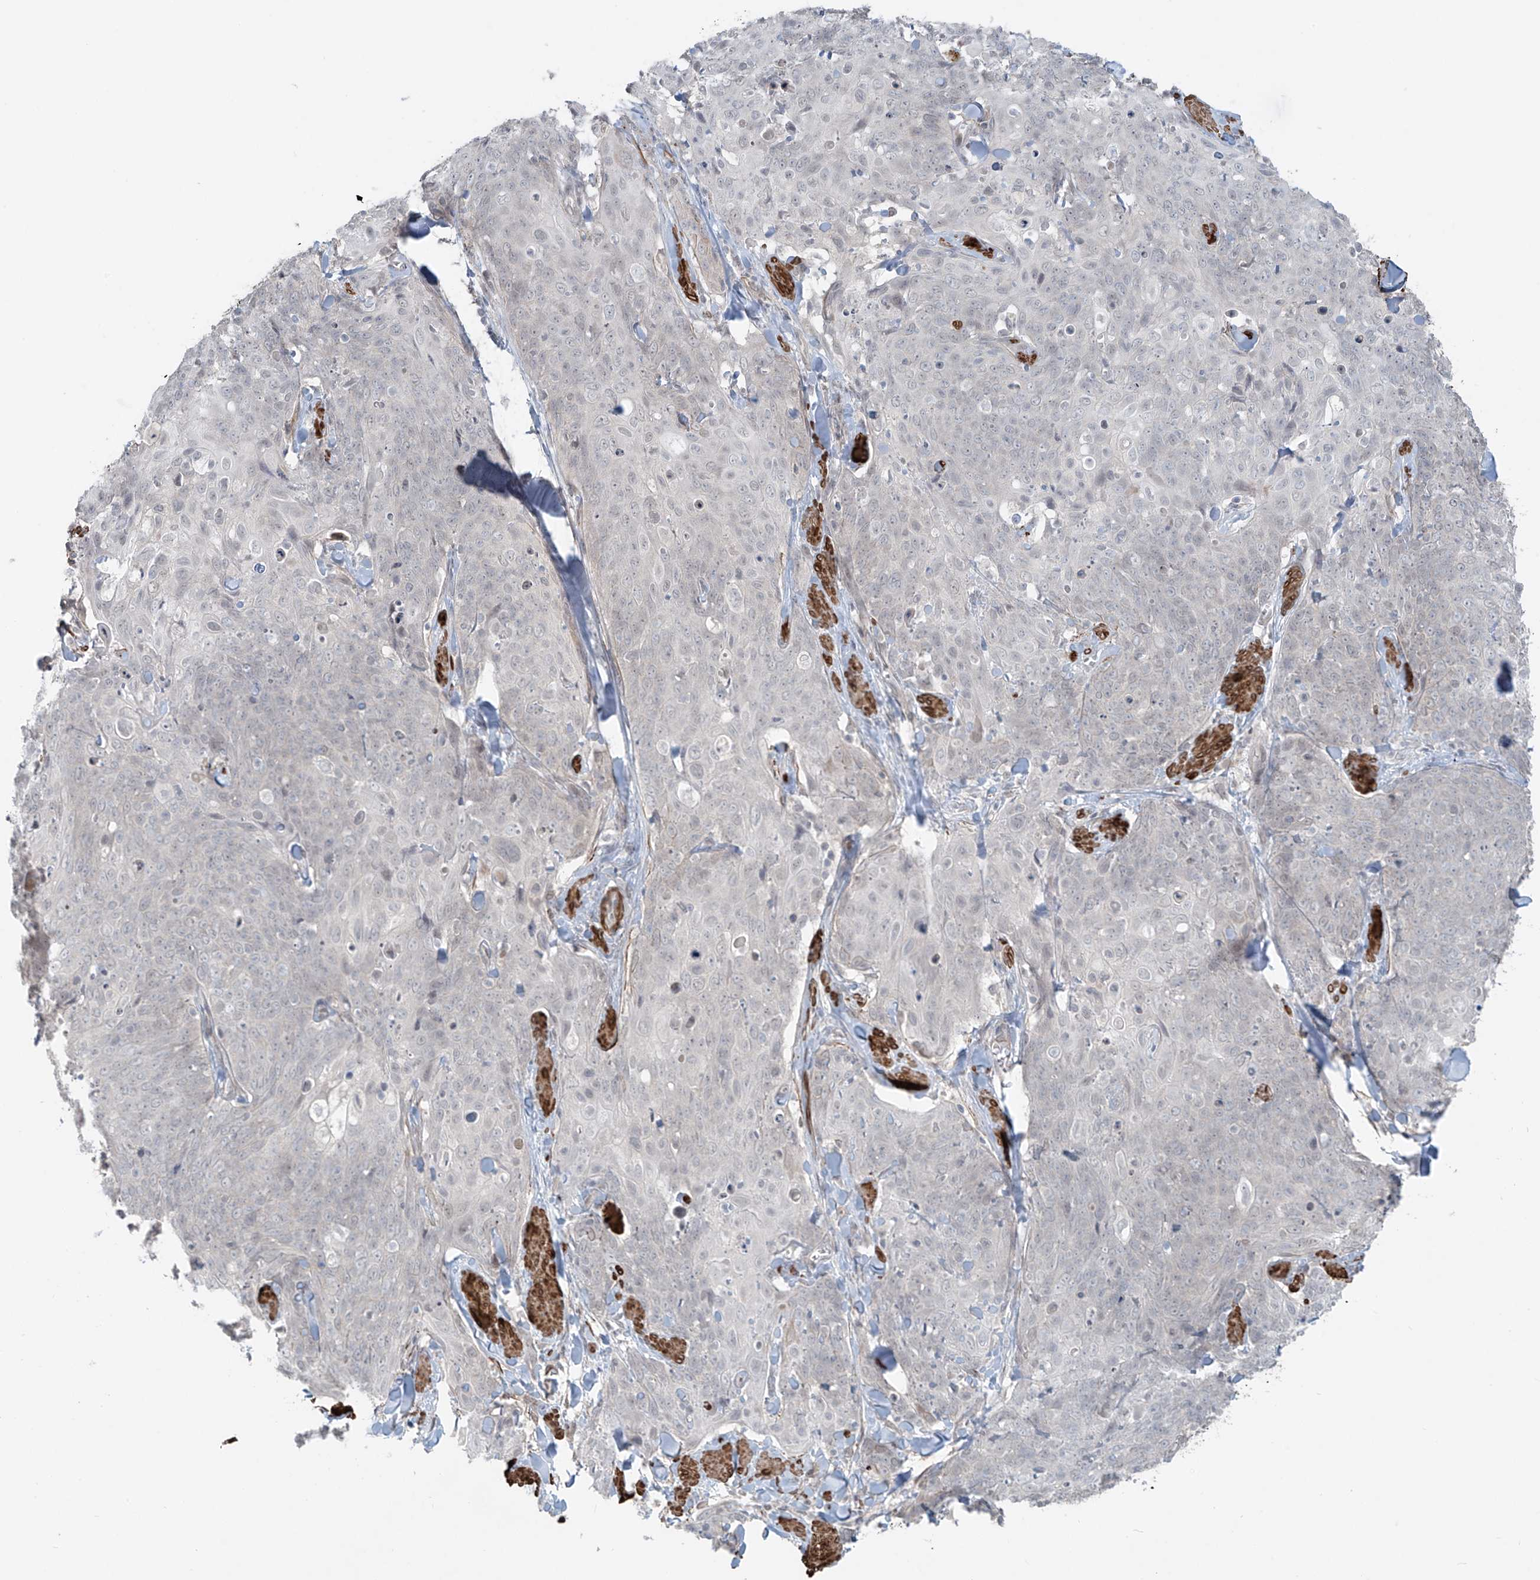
{"staining": {"intensity": "negative", "quantity": "none", "location": "none"}, "tissue": "skin cancer", "cell_type": "Tumor cells", "image_type": "cancer", "snomed": [{"axis": "morphology", "description": "Squamous cell carcinoma, NOS"}, {"axis": "topography", "description": "Skin"}, {"axis": "topography", "description": "Vulva"}], "caption": "Skin cancer was stained to show a protein in brown. There is no significant positivity in tumor cells.", "gene": "RASGEF1A", "patient": {"sex": "female", "age": 85}}